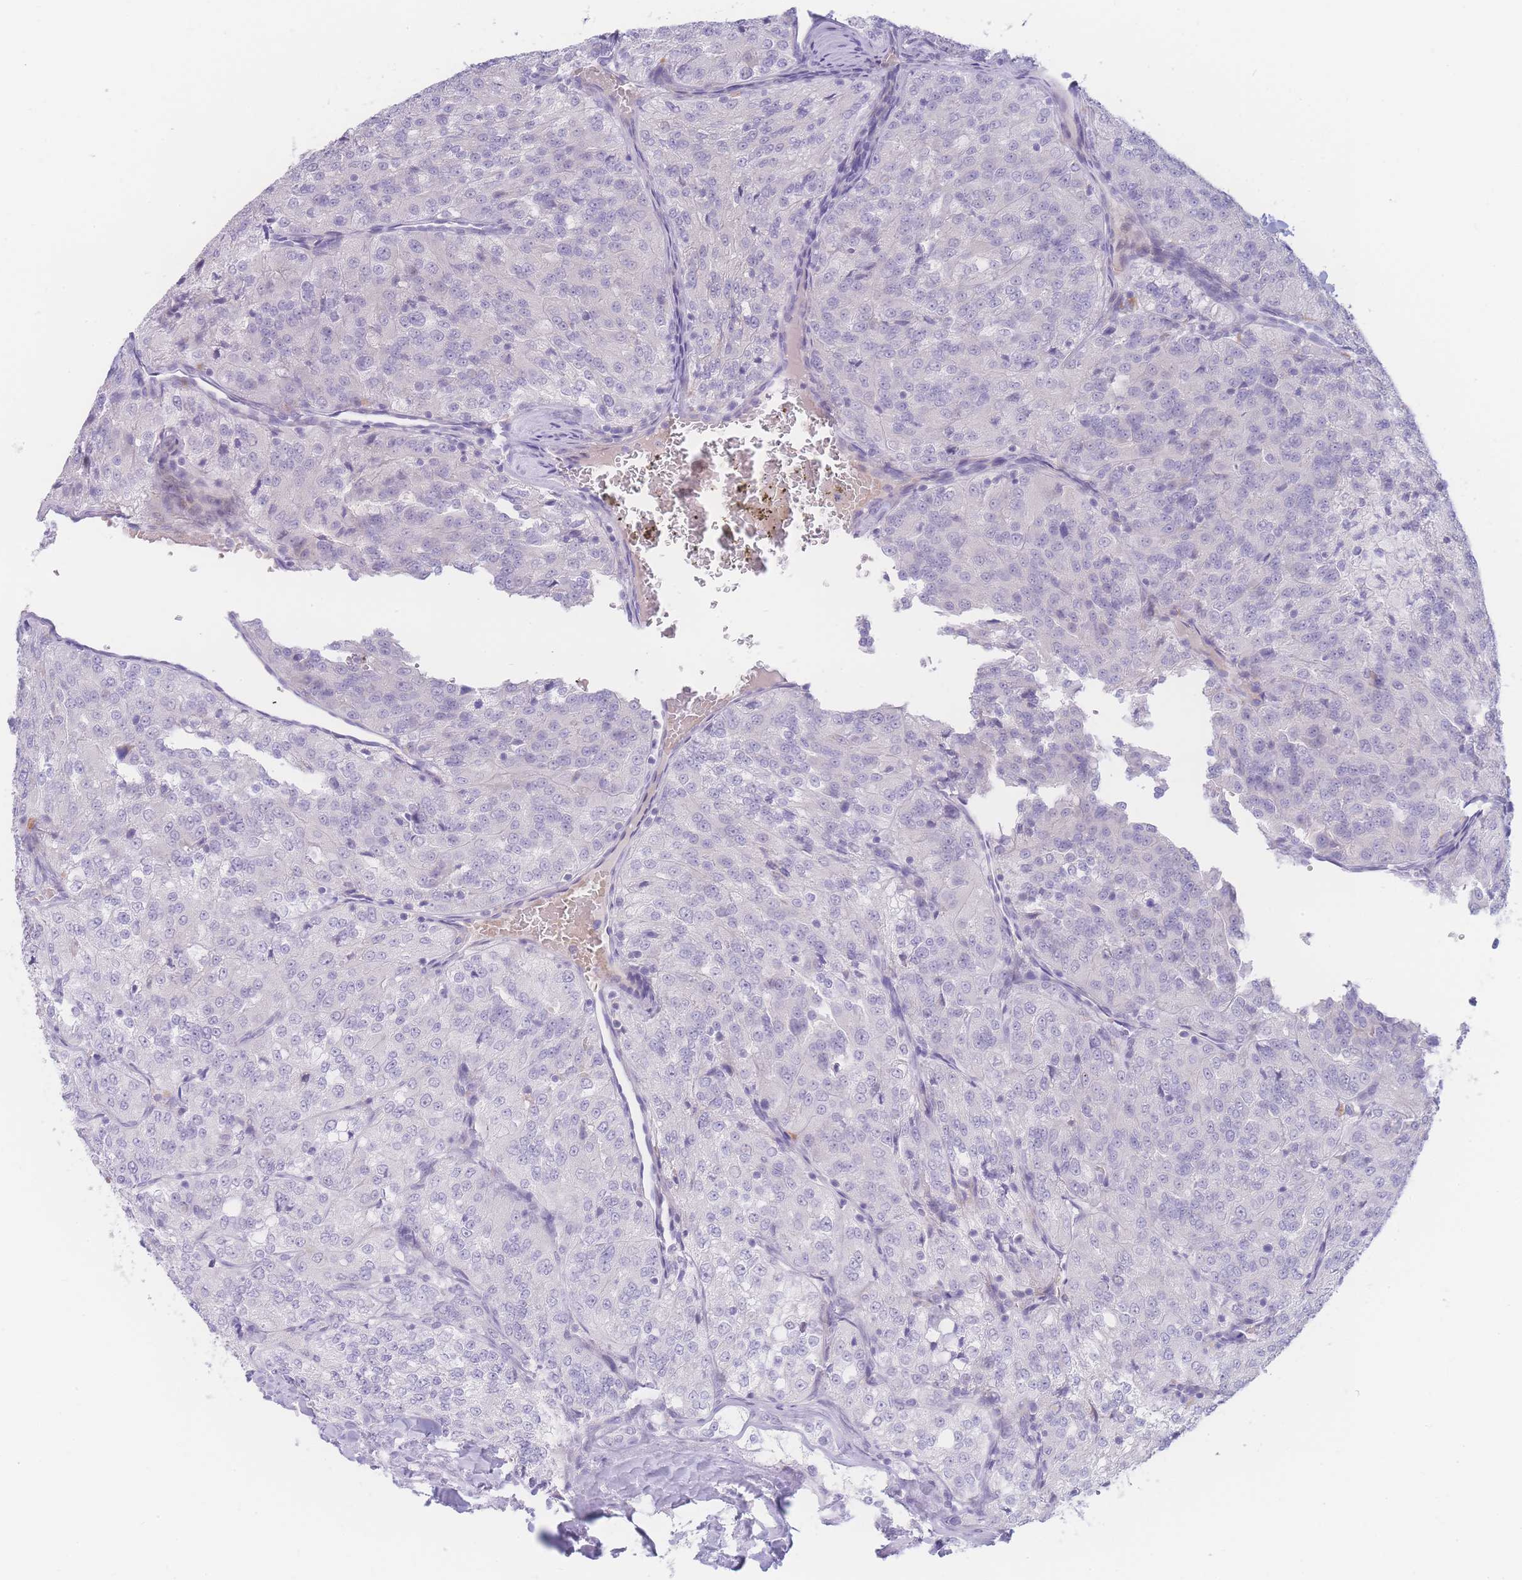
{"staining": {"intensity": "negative", "quantity": "none", "location": "none"}, "tissue": "renal cancer", "cell_type": "Tumor cells", "image_type": "cancer", "snomed": [{"axis": "morphology", "description": "Adenocarcinoma, NOS"}, {"axis": "topography", "description": "Kidney"}], "caption": "There is no significant staining in tumor cells of renal cancer (adenocarcinoma).", "gene": "PRSS22", "patient": {"sex": "female", "age": 63}}